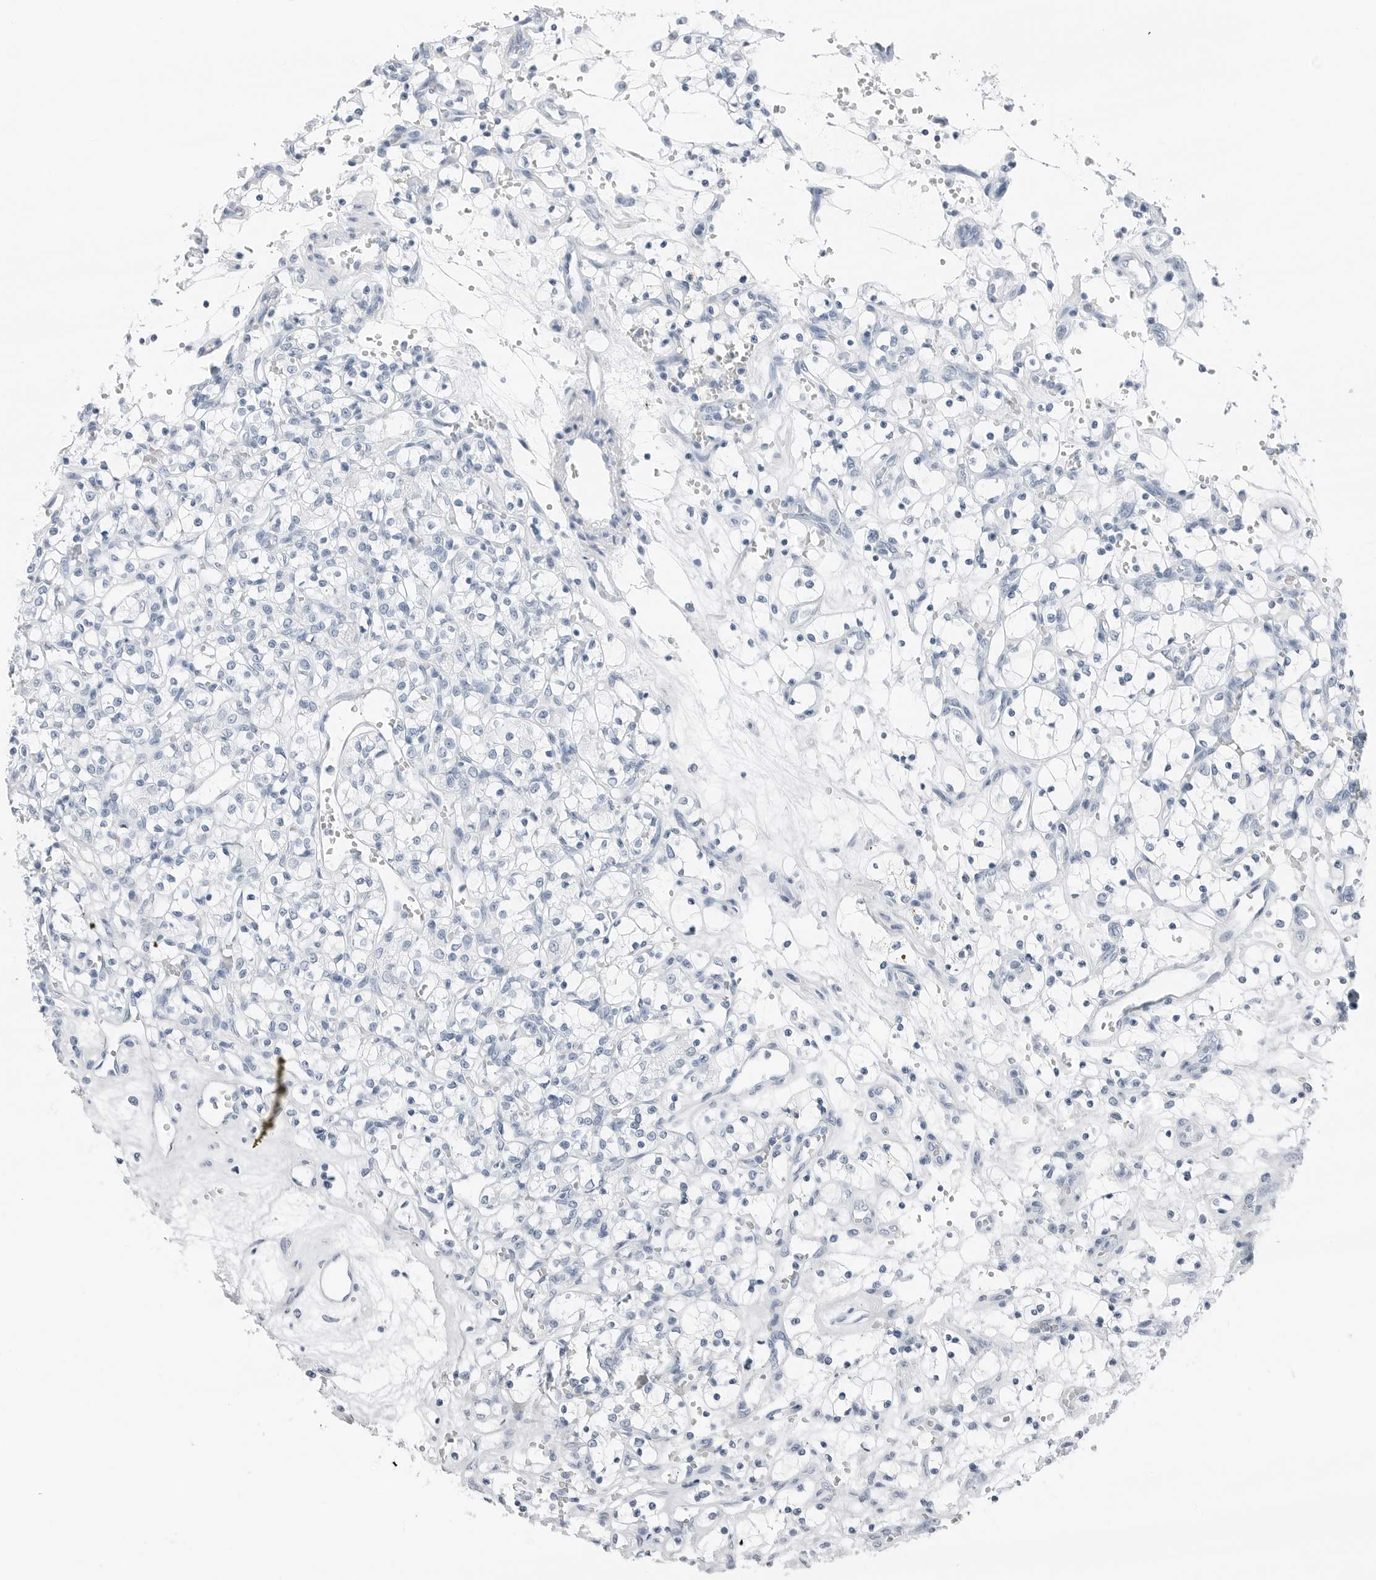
{"staining": {"intensity": "negative", "quantity": "none", "location": "none"}, "tissue": "renal cancer", "cell_type": "Tumor cells", "image_type": "cancer", "snomed": [{"axis": "morphology", "description": "Adenocarcinoma, NOS"}, {"axis": "topography", "description": "Kidney"}], "caption": "Renal cancer (adenocarcinoma) stained for a protein using IHC displays no staining tumor cells.", "gene": "SLPI", "patient": {"sex": "female", "age": 69}}